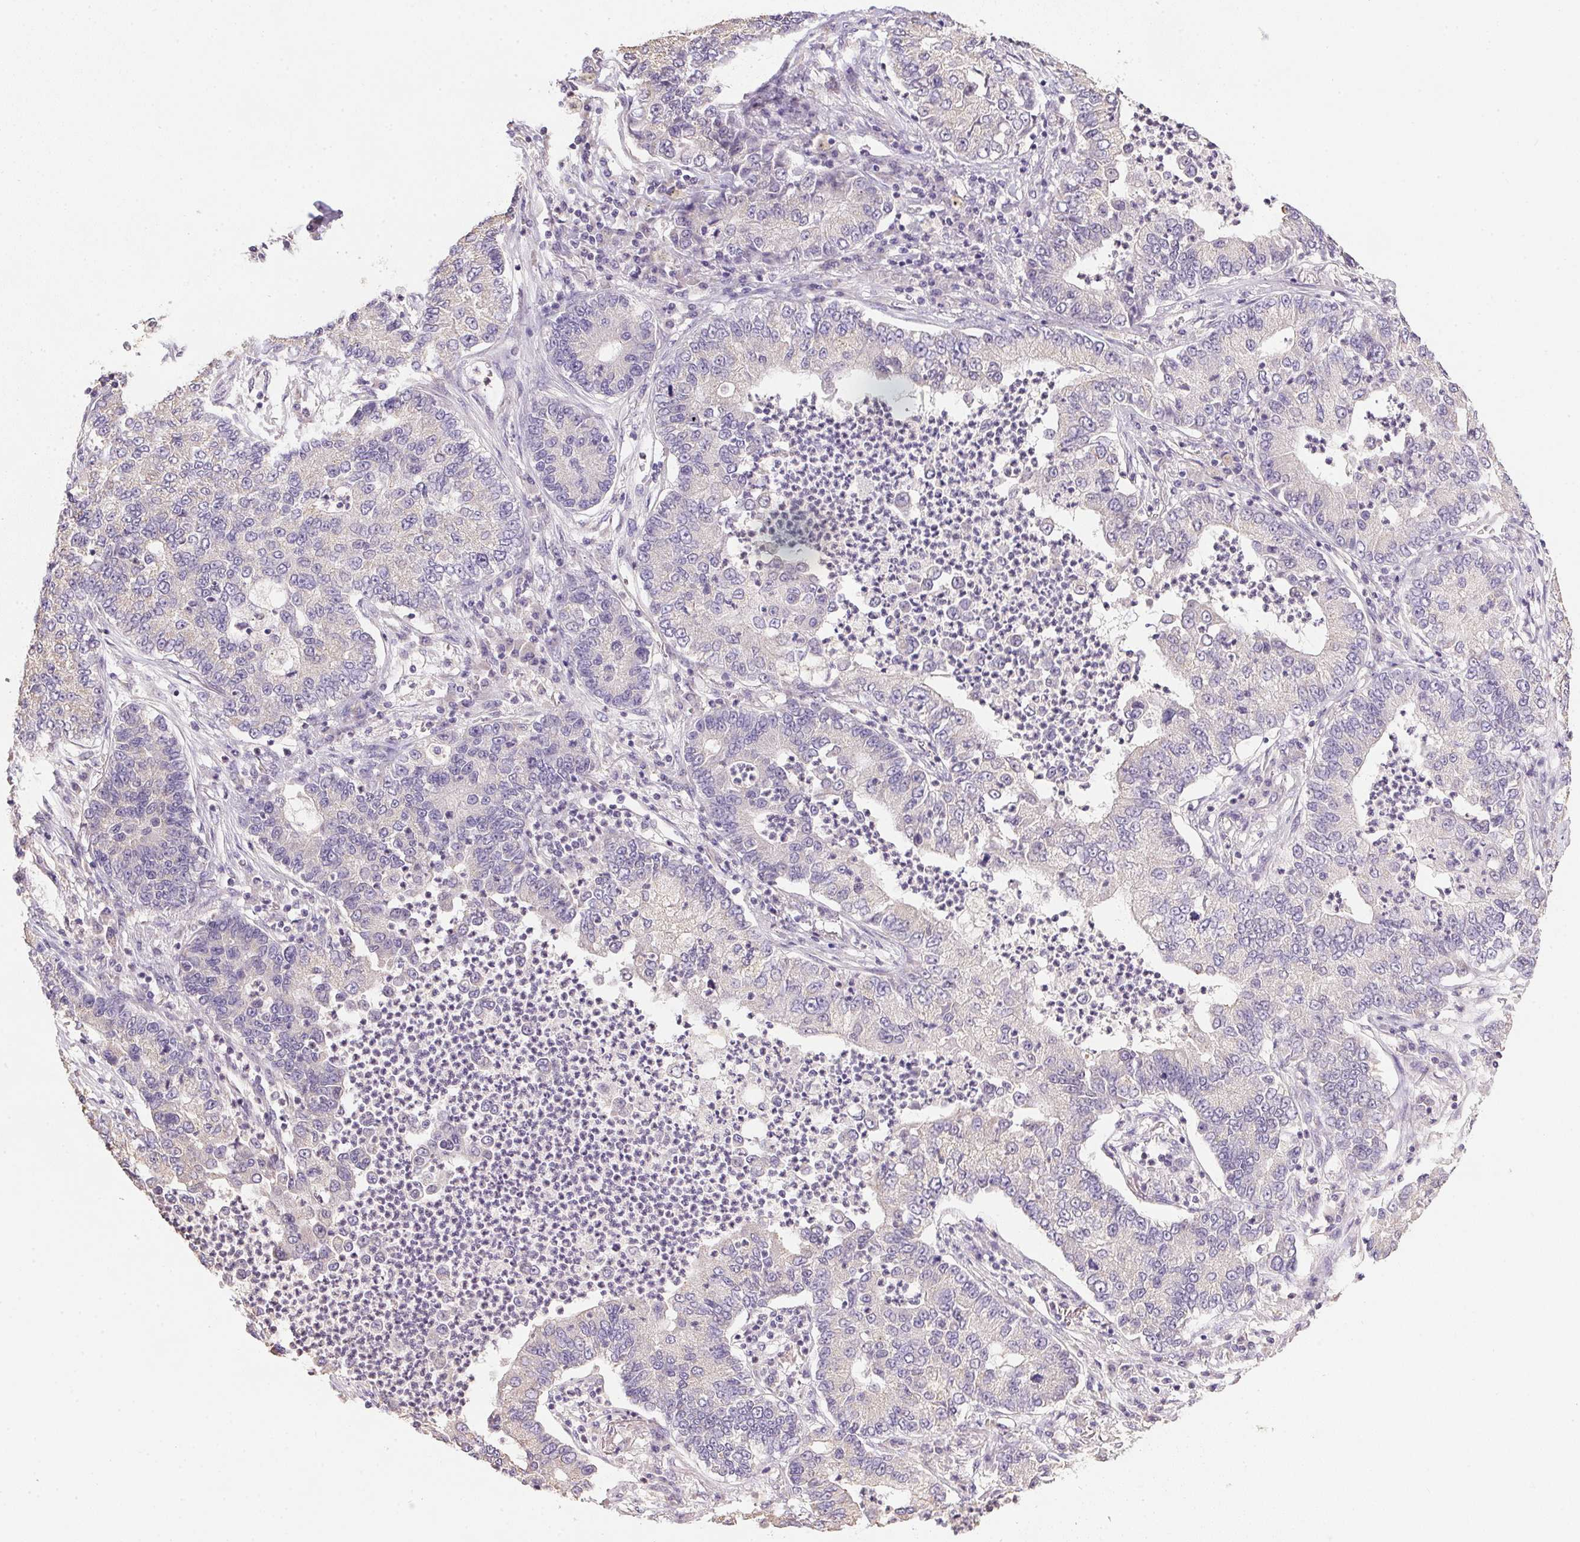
{"staining": {"intensity": "negative", "quantity": "none", "location": "none"}, "tissue": "lung cancer", "cell_type": "Tumor cells", "image_type": "cancer", "snomed": [{"axis": "morphology", "description": "Adenocarcinoma, NOS"}, {"axis": "topography", "description": "Lung"}], "caption": "Immunohistochemical staining of human lung adenocarcinoma shows no significant staining in tumor cells.", "gene": "SPACA9", "patient": {"sex": "female", "age": 57}}